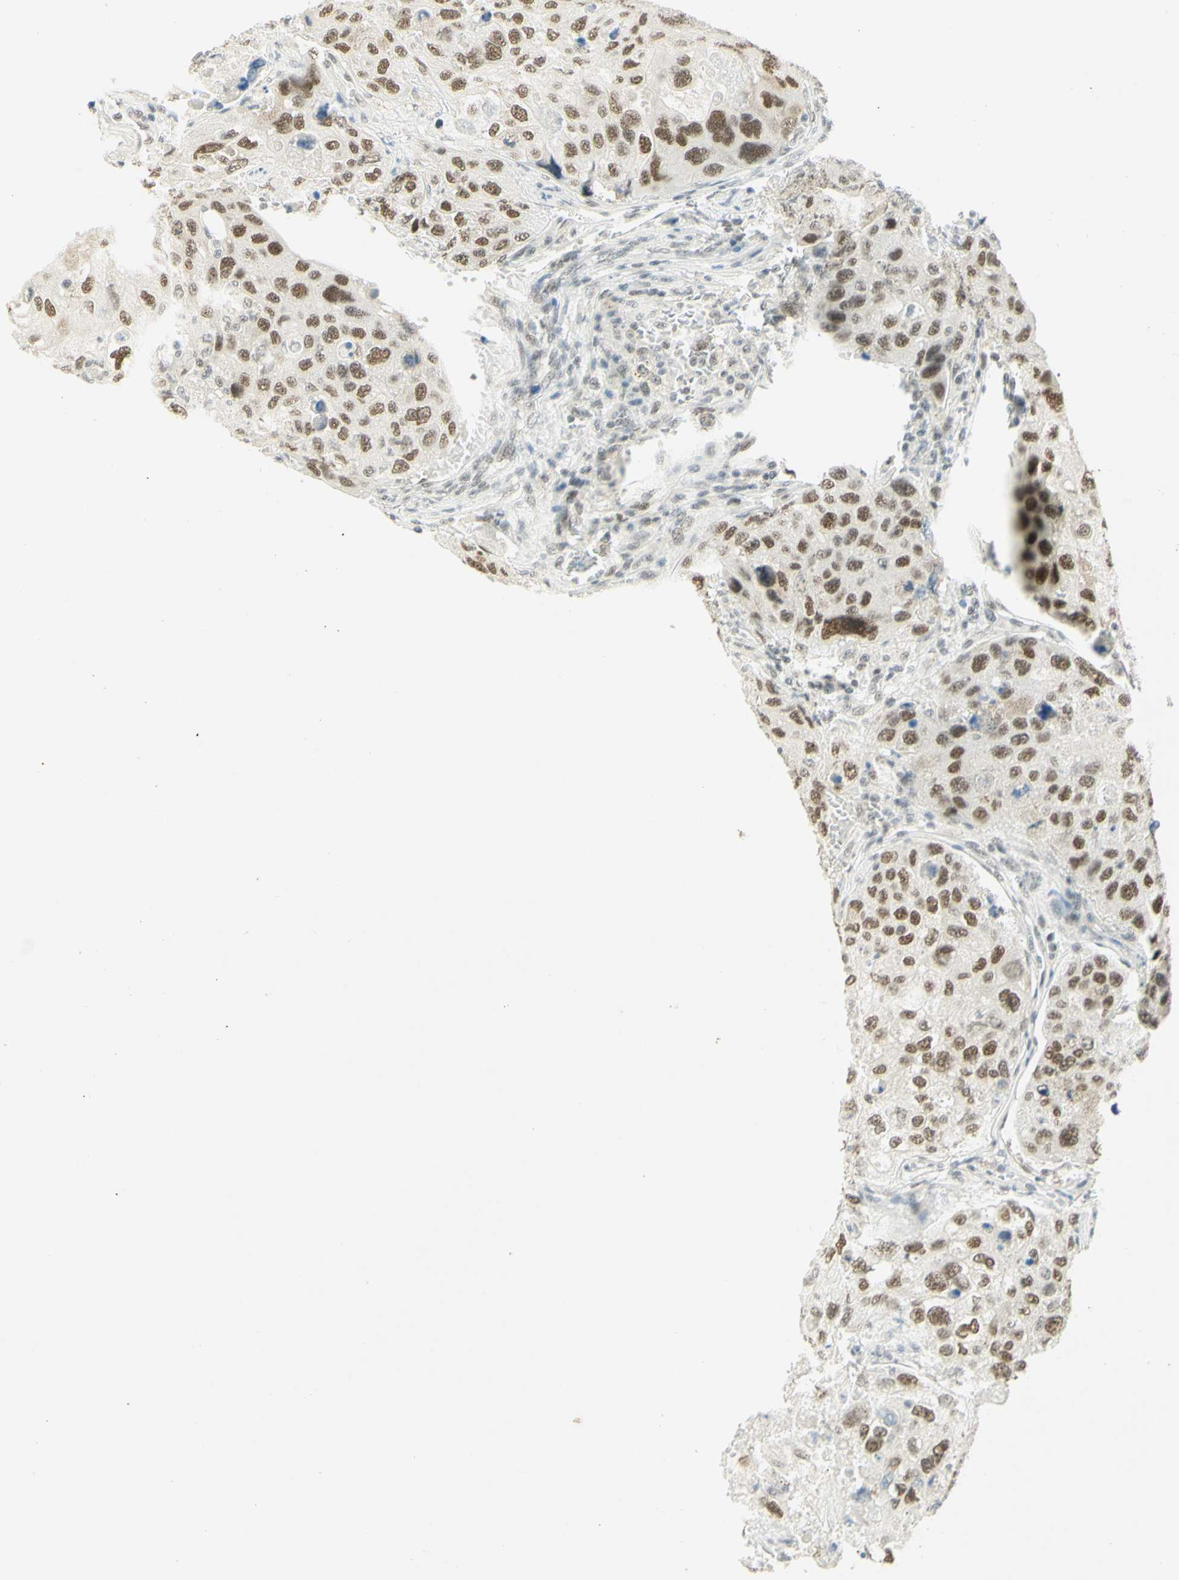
{"staining": {"intensity": "weak", "quantity": ">75%", "location": "nuclear"}, "tissue": "urothelial cancer", "cell_type": "Tumor cells", "image_type": "cancer", "snomed": [{"axis": "morphology", "description": "Urothelial carcinoma, High grade"}, {"axis": "topography", "description": "Lymph node"}, {"axis": "topography", "description": "Urinary bladder"}], "caption": "Protein staining by IHC displays weak nuclear staining in approximately >75% of tumor cells in high-grade urothelial carcinoma.", "gene": "PMS2", "patient": {"sex": "male", "age": 51}}